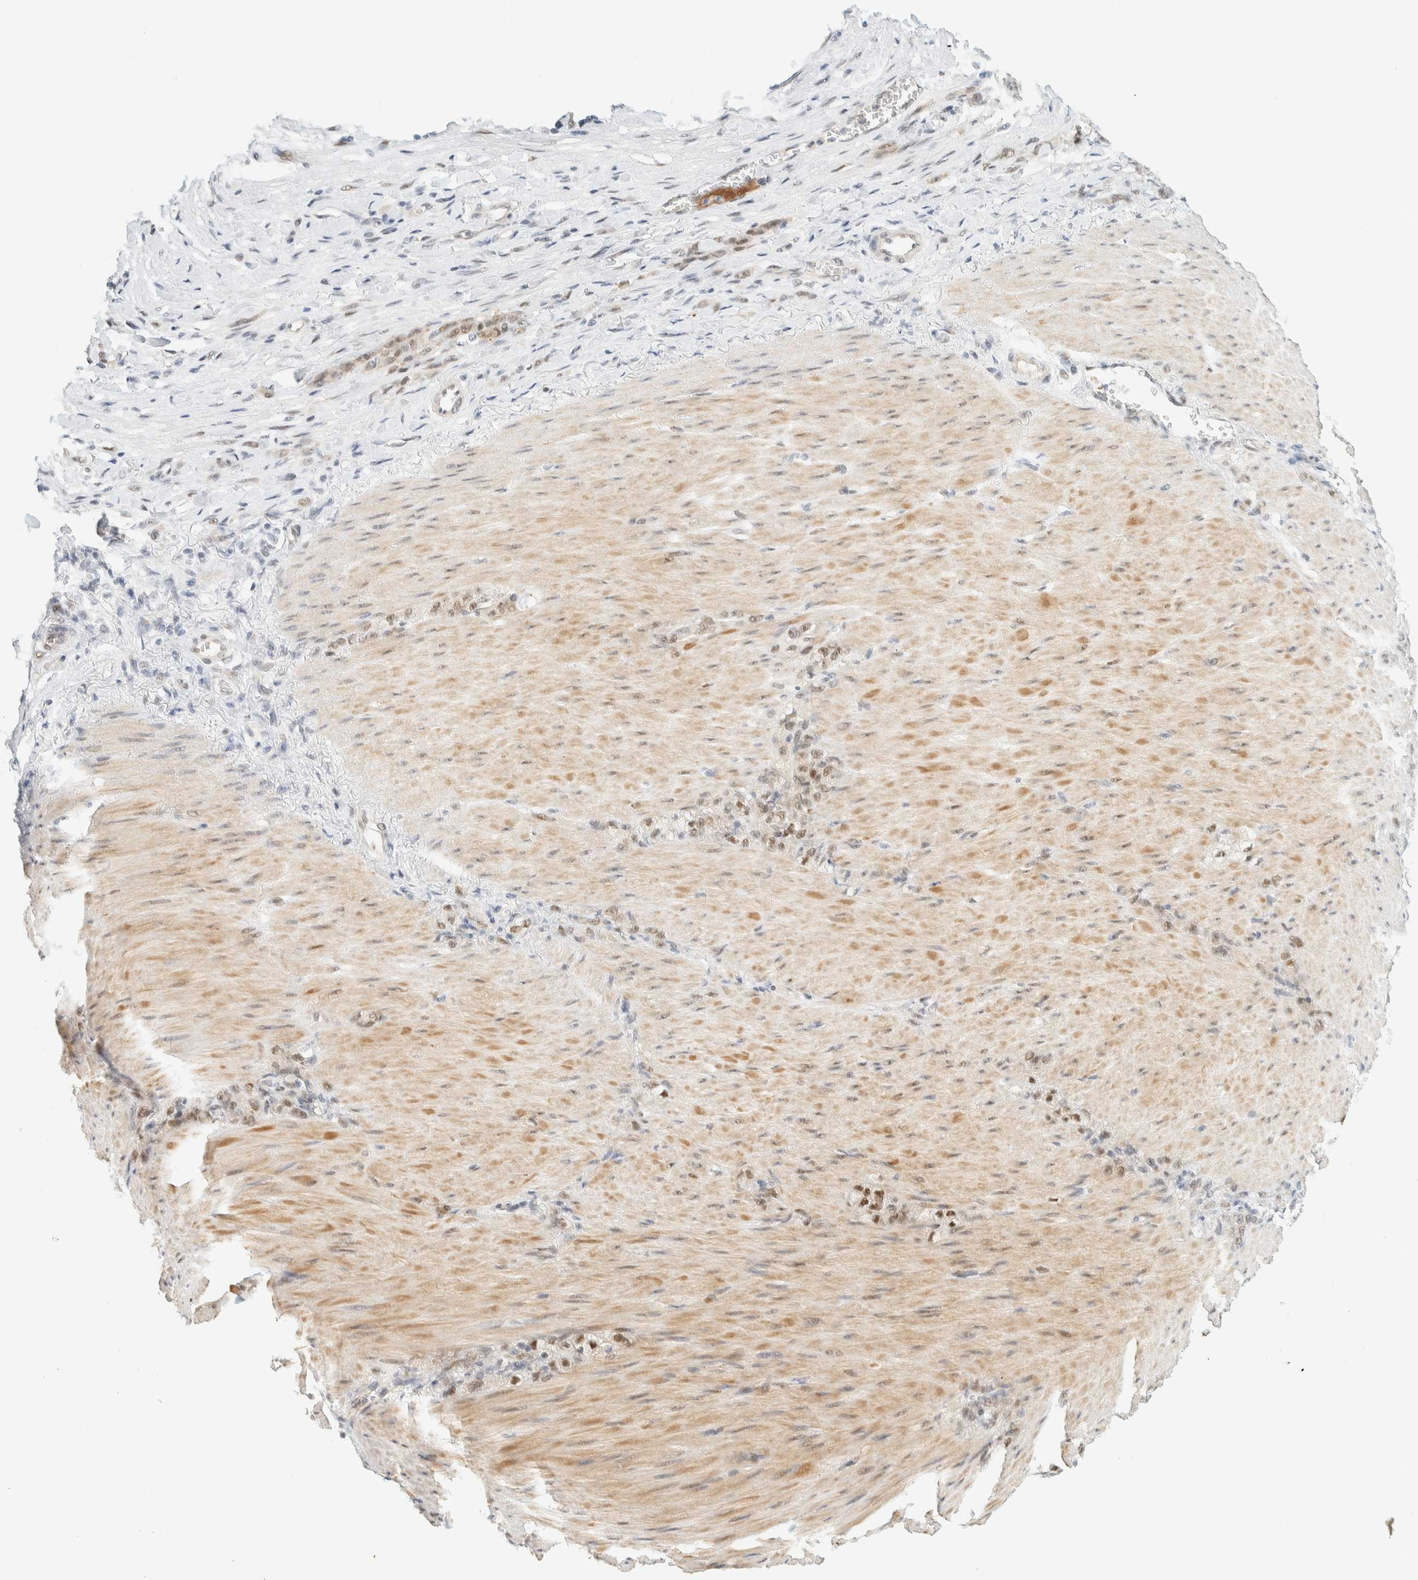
{"staining": {"intensity": "weak", "quantity": "25%-75%", "location": "nuclear"}, "tissue": "stomach cancer", "cell_type": "Tumor cells", "image_type": "cancer", "snomed": [{"axis": "morphology", "description": "Normal tissue, NOS"}, {"axis": "morphology", "description": "Adenocarcinoma, NOS"}, {"axis": "topography", "description": "Stomach"}], "caption": "This is an image of immunohistochemistry (IHC) staining of adenocarcinoma (stomach), which shows weak positivity in the nuclear of tumor cells.", "gene": "ZNF683", "patient": {"sex": "male", "age": 82}}